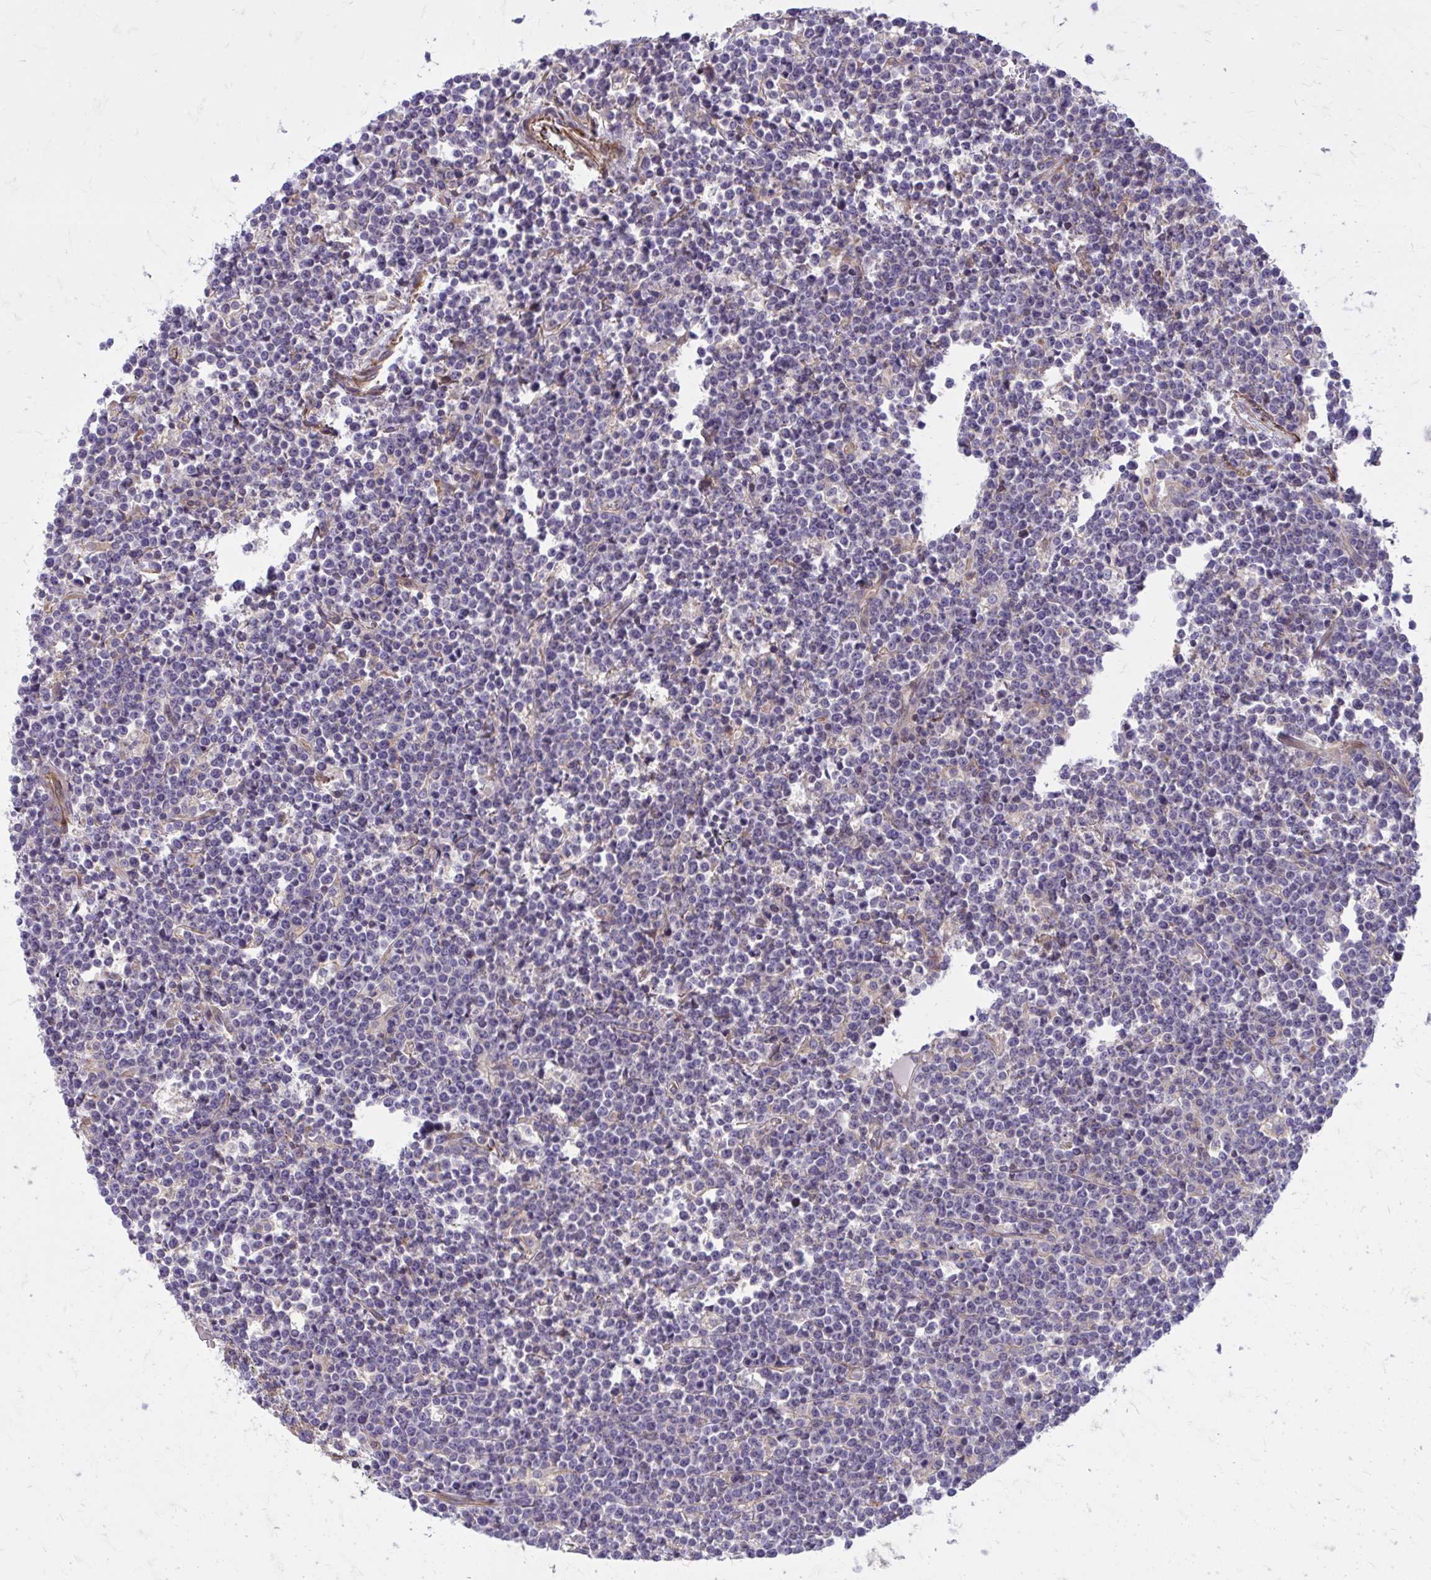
{"staining": {"intensity": "negative", "quantity": "none", "location": "none"}, "tissue": "lymphoma", "cell_type": "Tumor cells", "image_type": "cancer", "snomed": [{"axis": "morphology", "description": "Malignant lymphoma, non-Hodgkin's type, High grade"}, {"axis": "topography", "description": "Ovary"}], "caption": "A photomicrograph of human lymphoma is negative for staining in tumor cells. (Immunohistochemistry (ihc), brightfield microscopy, high magnification).", "gene": "FAP", "patient": {"sex": "female", "age": 56}}